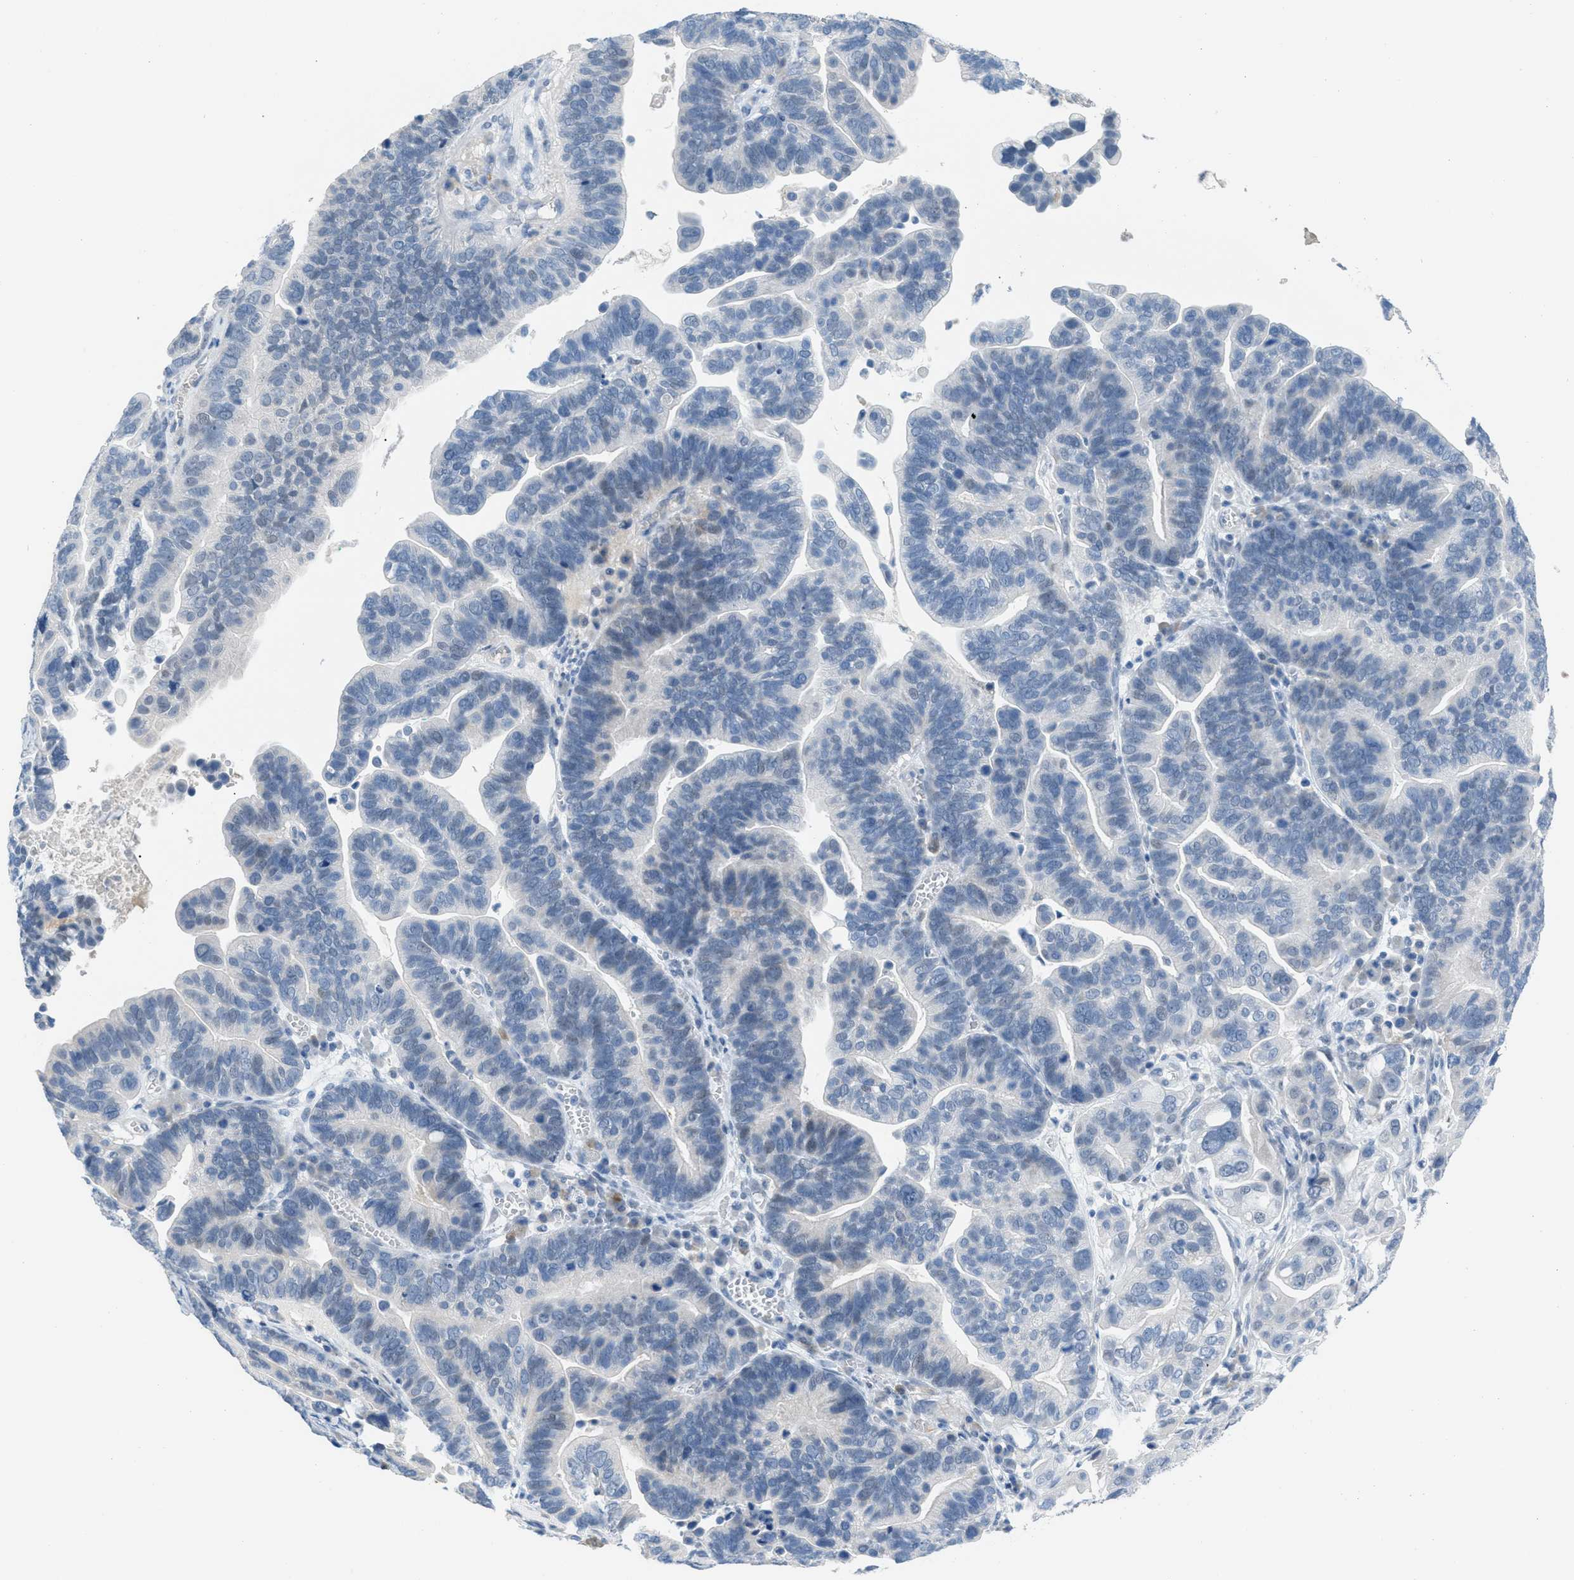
{"staining": {"intensity": "negative", "quantity": "none", "location": "none"}, "tissue": "ovarian cancer", "cell_type": "Tumor cells", "image_type": "cancer", "snomed": [{"axis": "morphology", "description": "Cystadenocarcinoma, serous, NOS"}, {"axis": "topography", "description": "Ovary"}], "caption": "A high-resolution micrograph shows immunohistochemistry (IHC) staining of ovarian serous cystadenocarcinoma, which shows no significant staining in tumor cells.", "gene": "HSF2", "patient": {"sex": "female", "age": 56}}